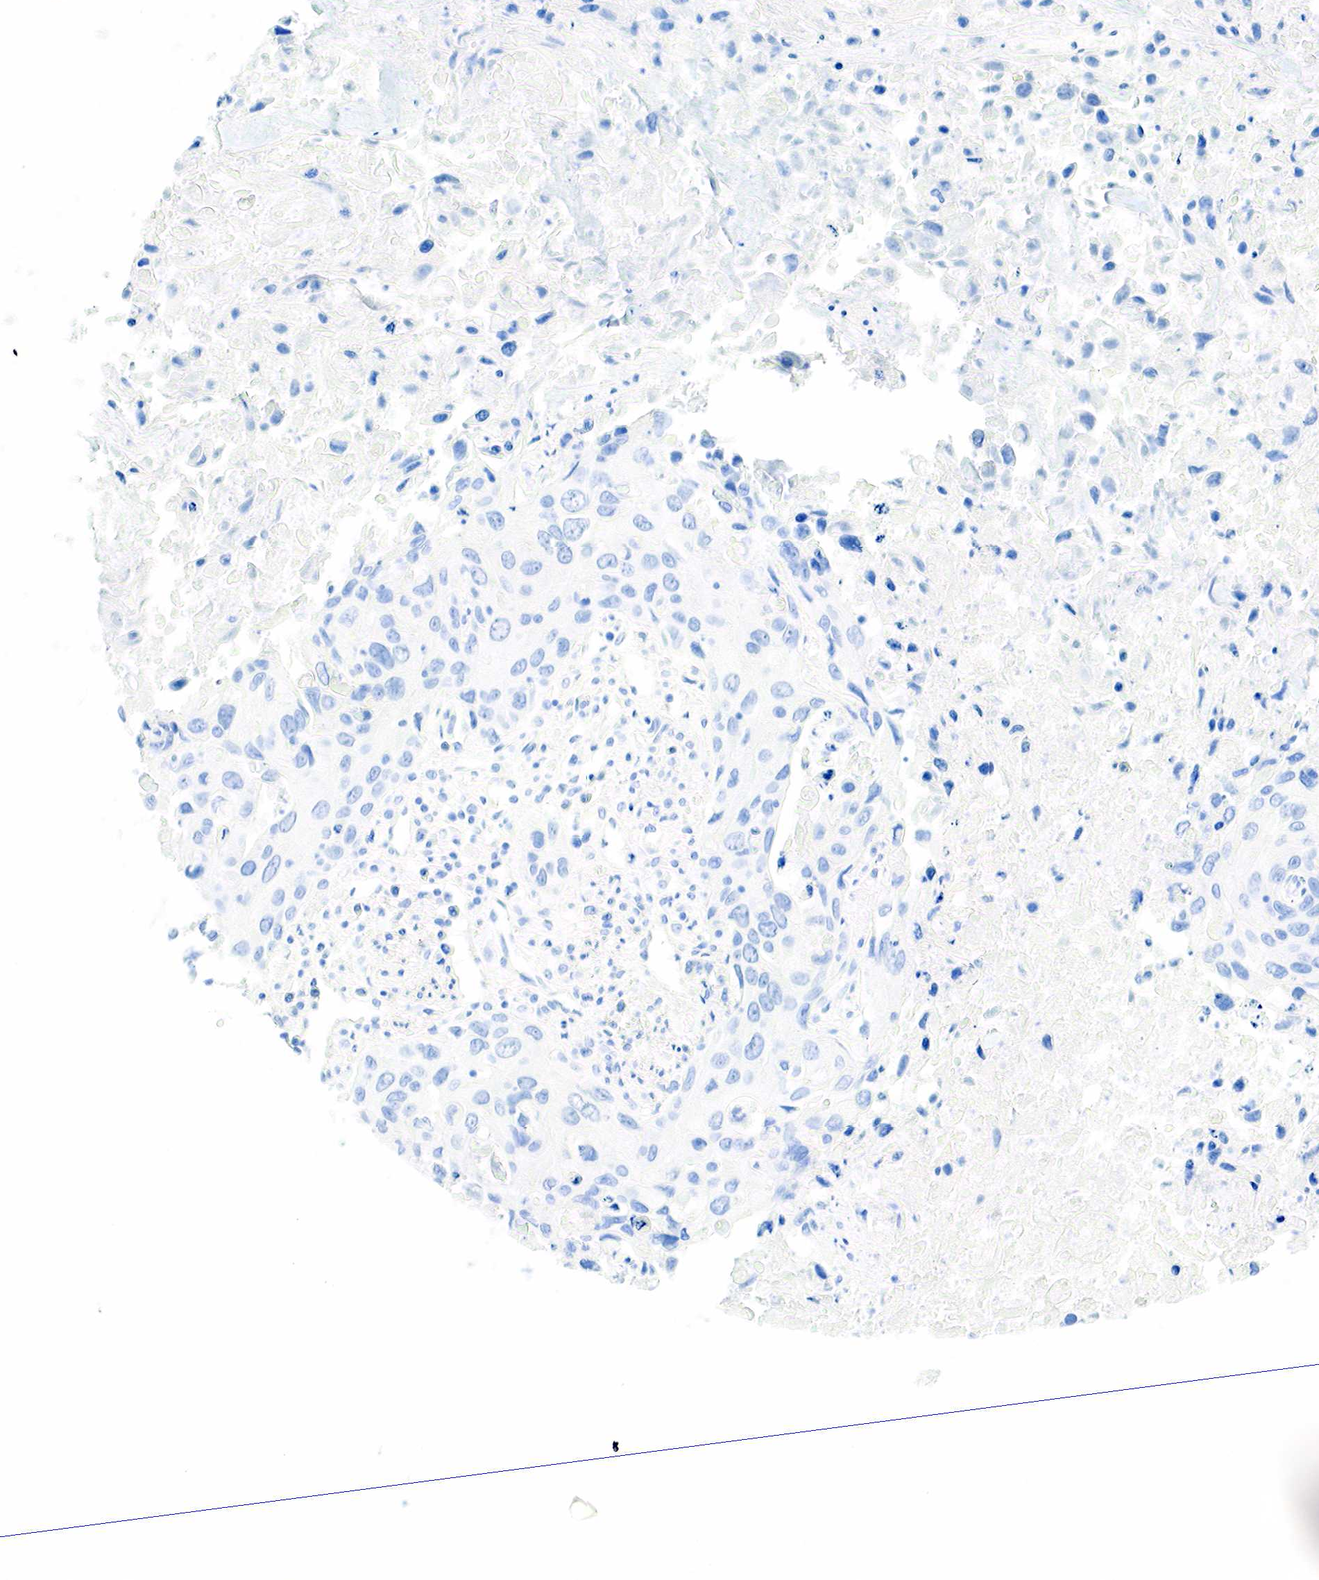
{"staining": {"intensity": "negative", "quantity": "none", "location": "none"}, "tissue": "urothelial cancer", "cell_type": "Tumor cells", "image_type": "cancer", "snomed": [{"axis": "morphology", "description": "Urothelial carcinoma, High grade"}, {"axis": "topography", "description": "Urinary bladder"}], "caption": "Immunohistochemistry (IHC) image of human urothelial cancer stained for a protein (brown), which shows no positivity in tumor cells.", "gene": "INHA", "patient": {"sex": "male", "age": 71}}